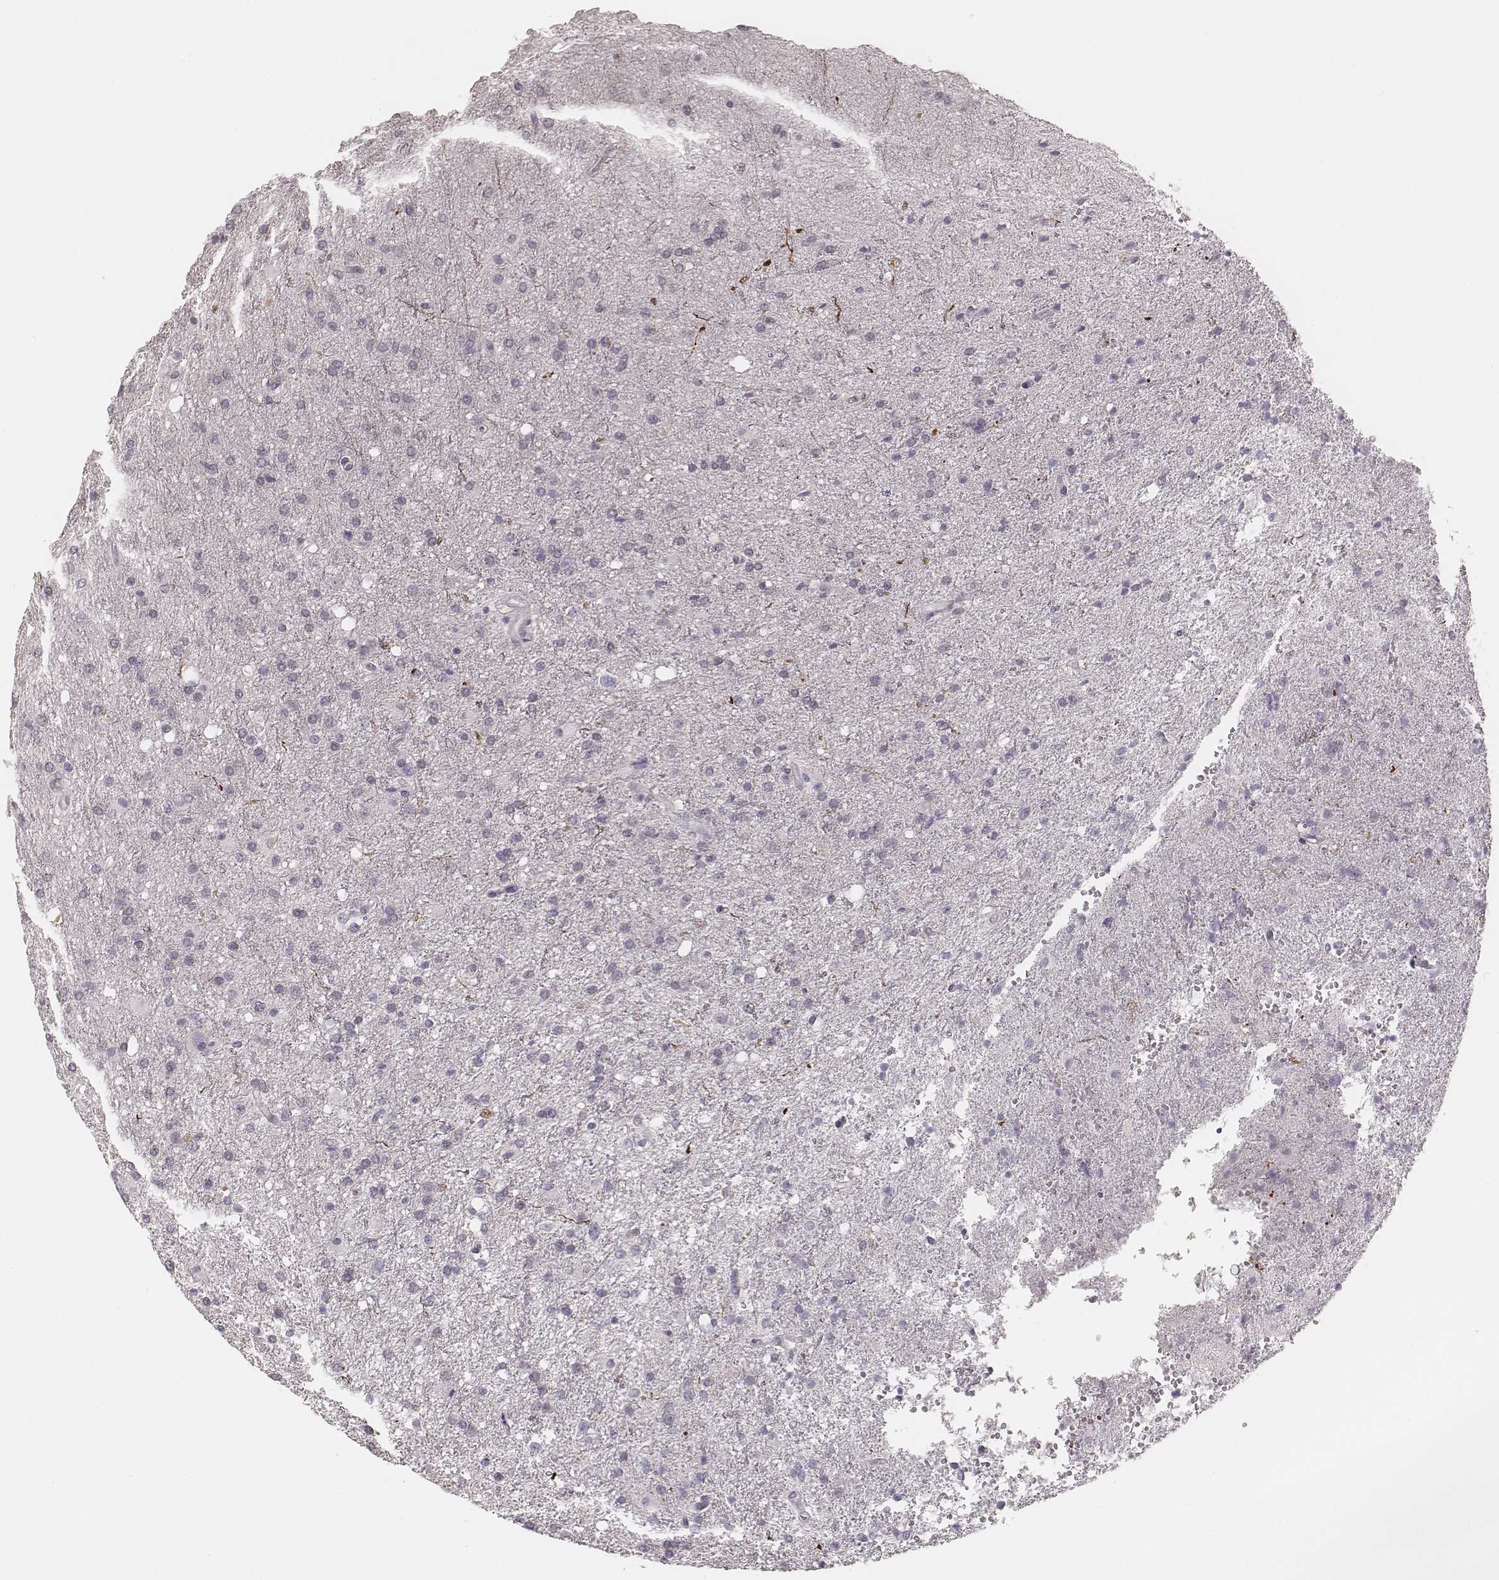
{"staining": {"intensity": "negative", "quantity": "none", "location": "none"}, "tissue": "glioma", "cell_type": "Tumor cells", "image_type": "cancer", "snomed": [{"axis": "morphology", "description": "Glioma, malignant, Low grade"}, {"axis": "topography", "description": "Brain"}], "caption": "Immunohistochemistry (IHC) micrograph of neoplastic tissue: low-grade glioma (malignant) stained with DAB (3,3'-diaminobenzidine) exhibits no significant protein staining in tumor cells. Nuclei are stained in blue.", "gene": "MSX1", "patient": {"sex": "female", "age": 58}}